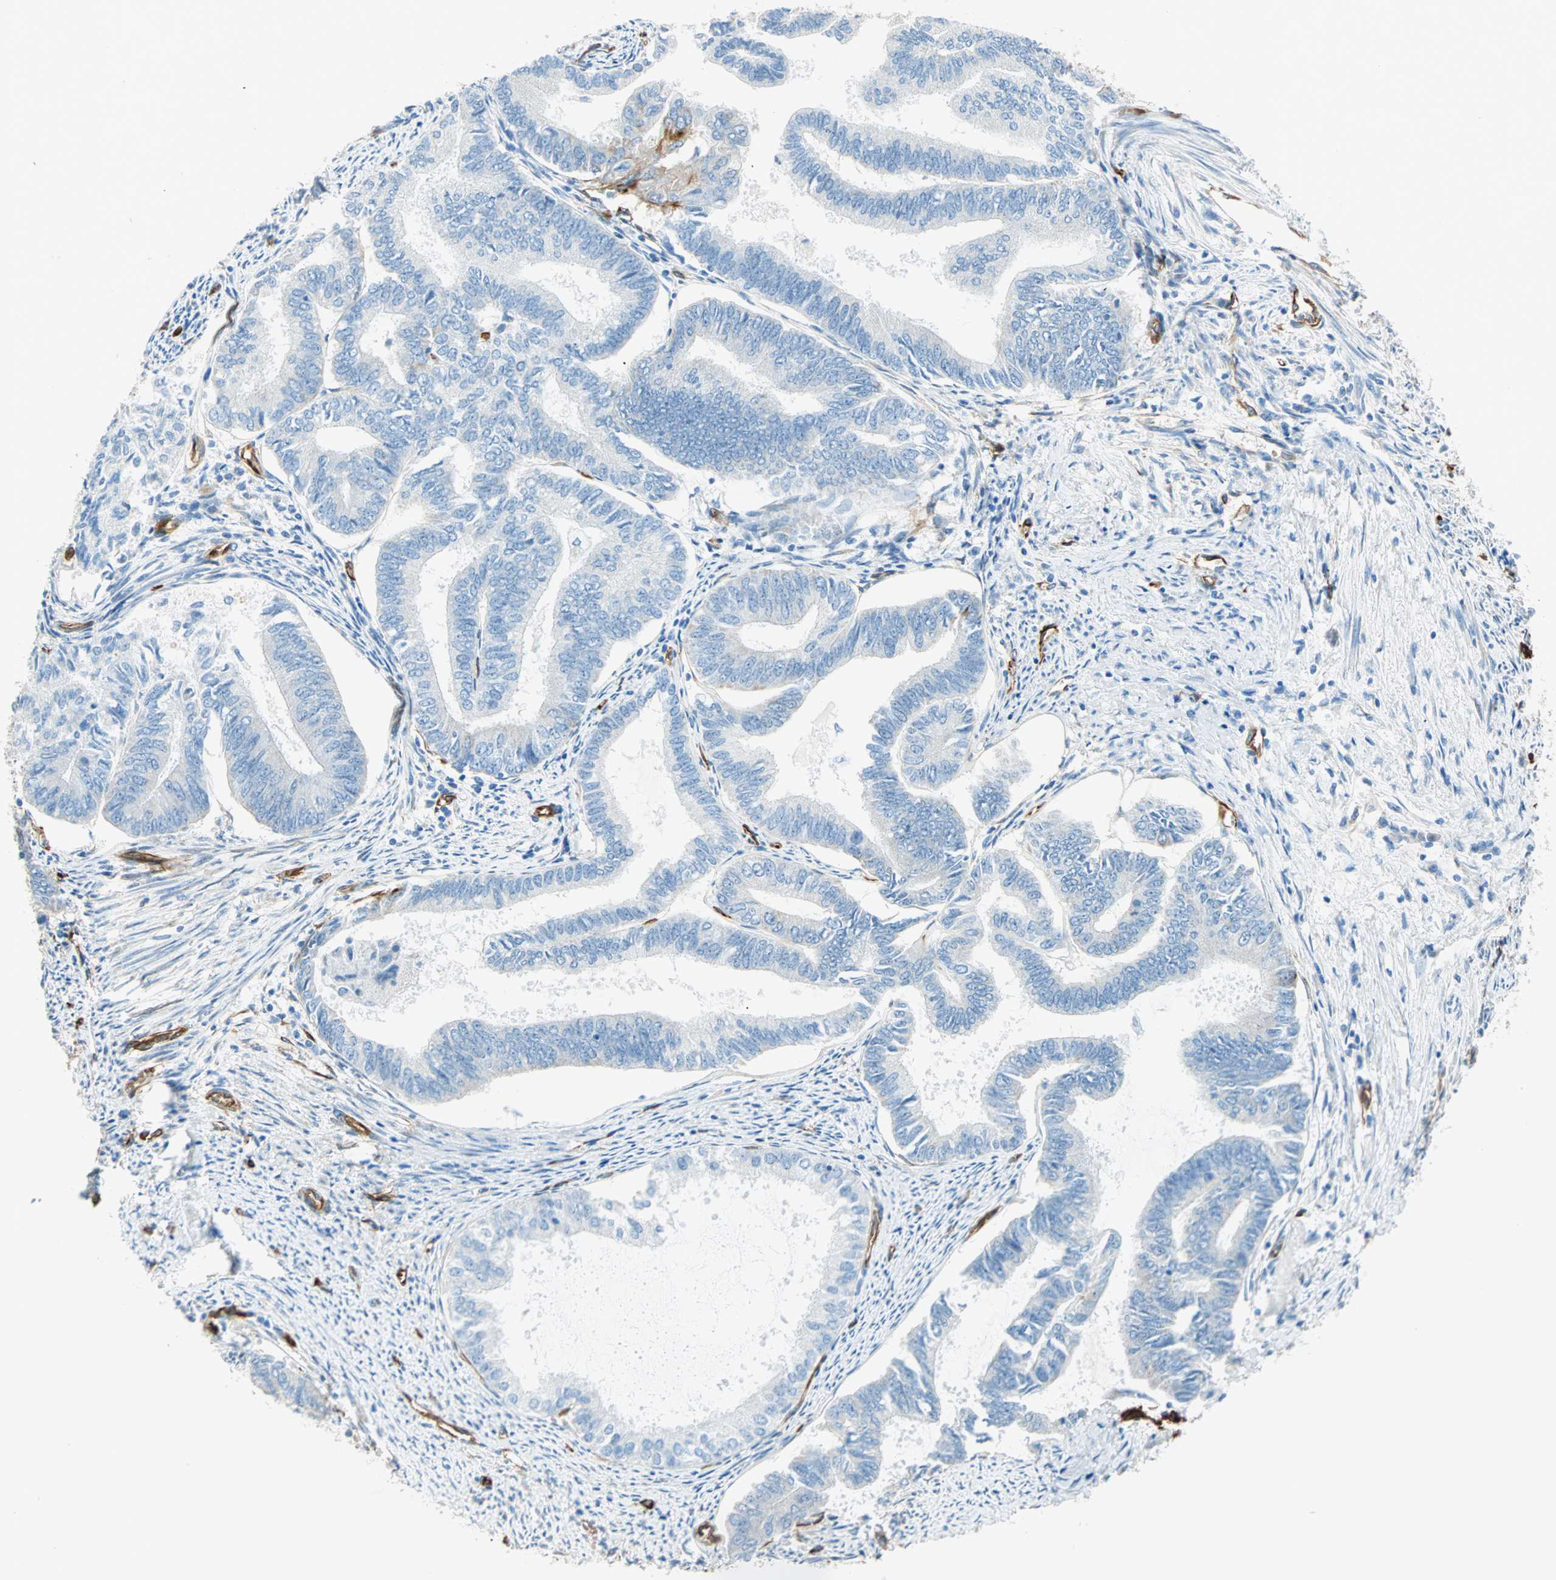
{"staining": {"intensity": "negative", "quantity": "none", "location": "none"}, "tissue": "endometrial cancer", "cell_type": "Tumor cells", "image_type": "cancer", "snomed": [{"axis": "morphology", "description": "Adenocarcinoma, NOS"}, {"axis": "topography", "description": "Endometrium"}], "caption": "There is no significant positivity in tumor cells of endometrial adenocarcinoma. The staining was performed using DAB to visualize the protein expression in brown, while the nuclei were stained in blue with hematoxylin (Magnification: 20x).", "gene": "NES", "patient": {"sex": "female", "age": 86}}